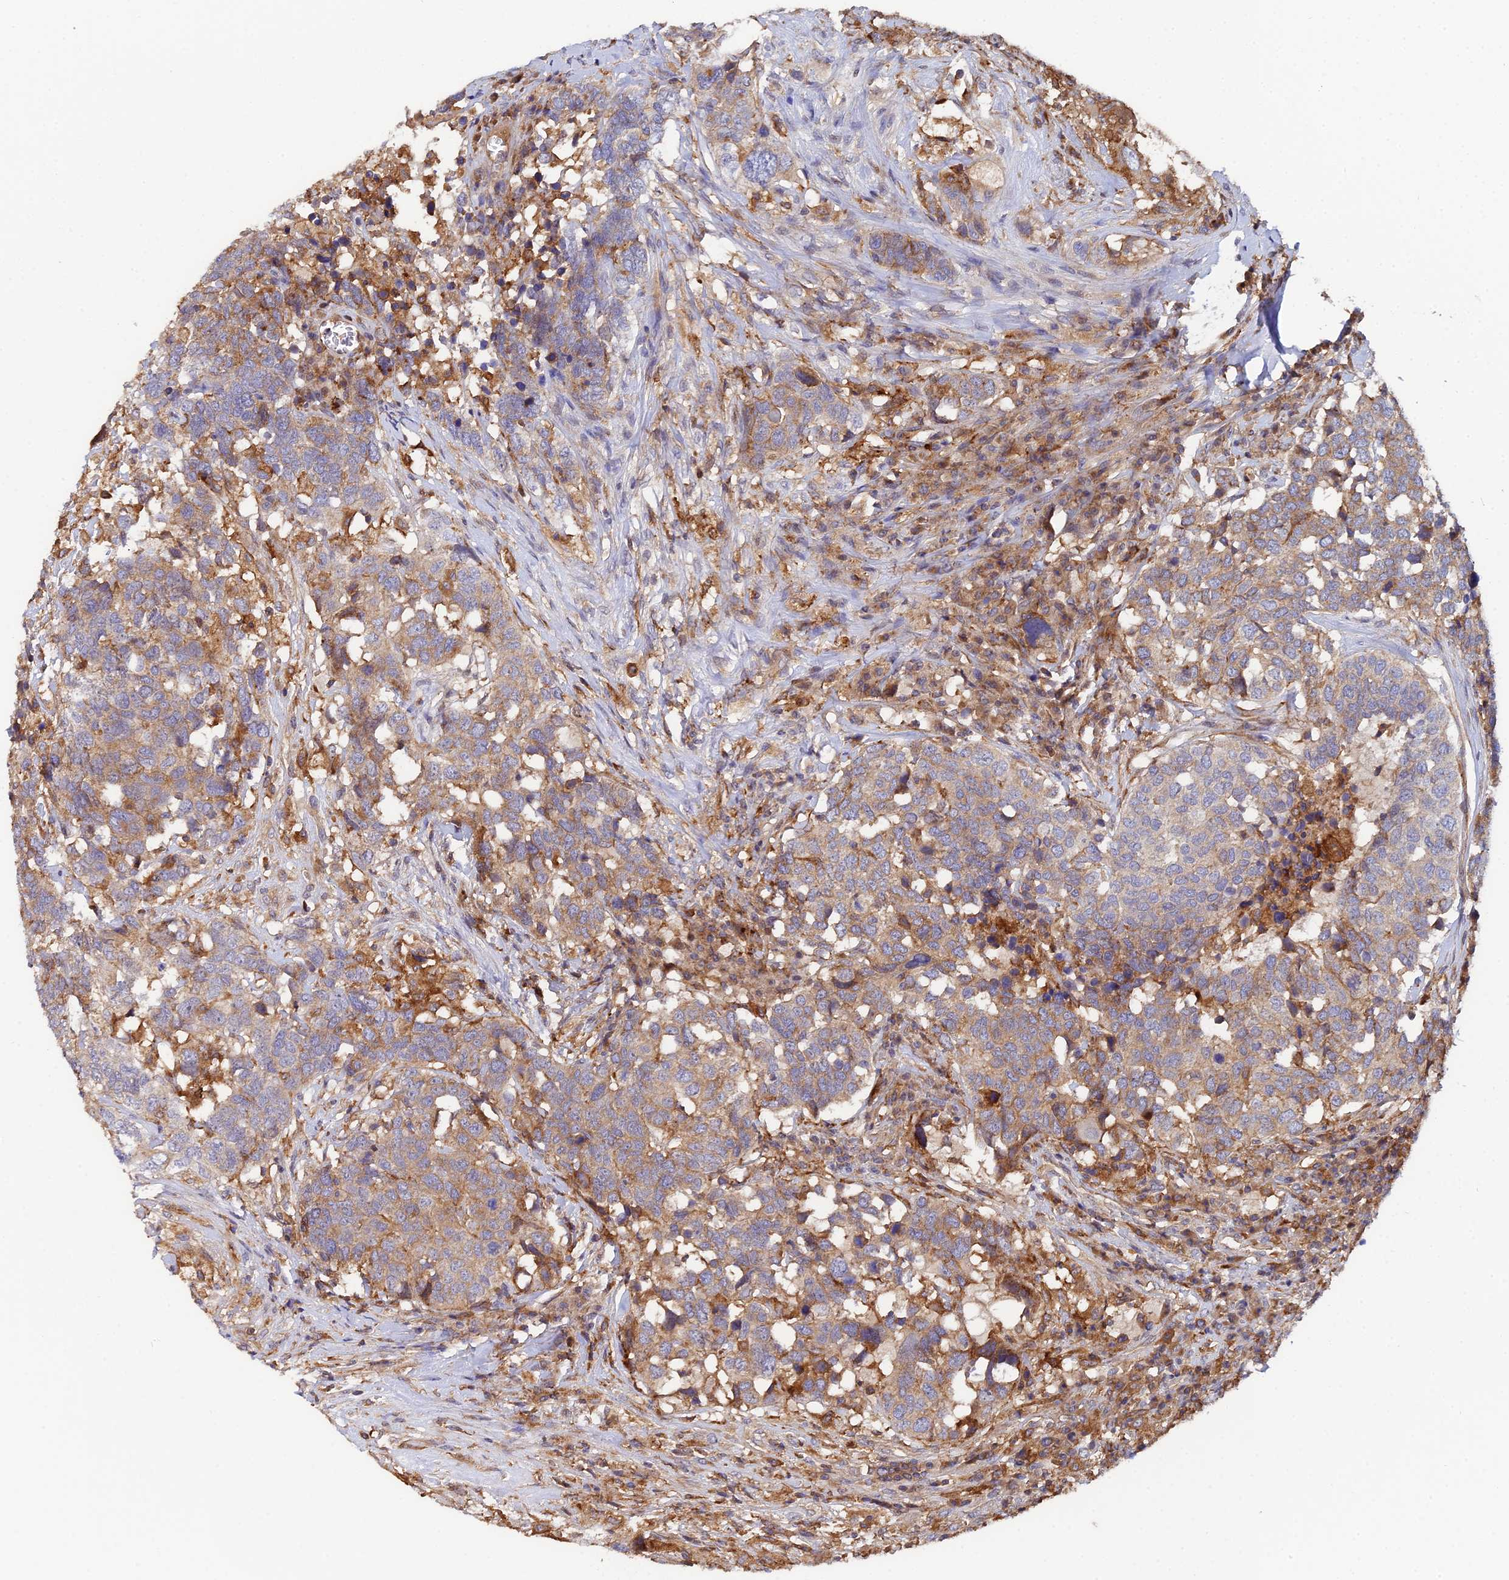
{"staining": {"intensity": "moderate", "quantity": "25%-75%", "location": "cytoplasmic/membranous"}, "tissue": "head and neck cancer", "cell_type": "Tumor cells", "image_type": "cancer", "snomed": [{"axis": "morphology", "description": "Squamous cell carcinoma, NOS"}, {"axis": "topography", "description": "Head-Neck"}], "caption": "About 25%-75% of tumor cells in human head and neck cancer reveal moderate cytoplasmic/membranous protein expression as visualized by brown immunohistochemical staining.", "gene": "GNG5B", "patient": {"sex": "male", "age": 66}}